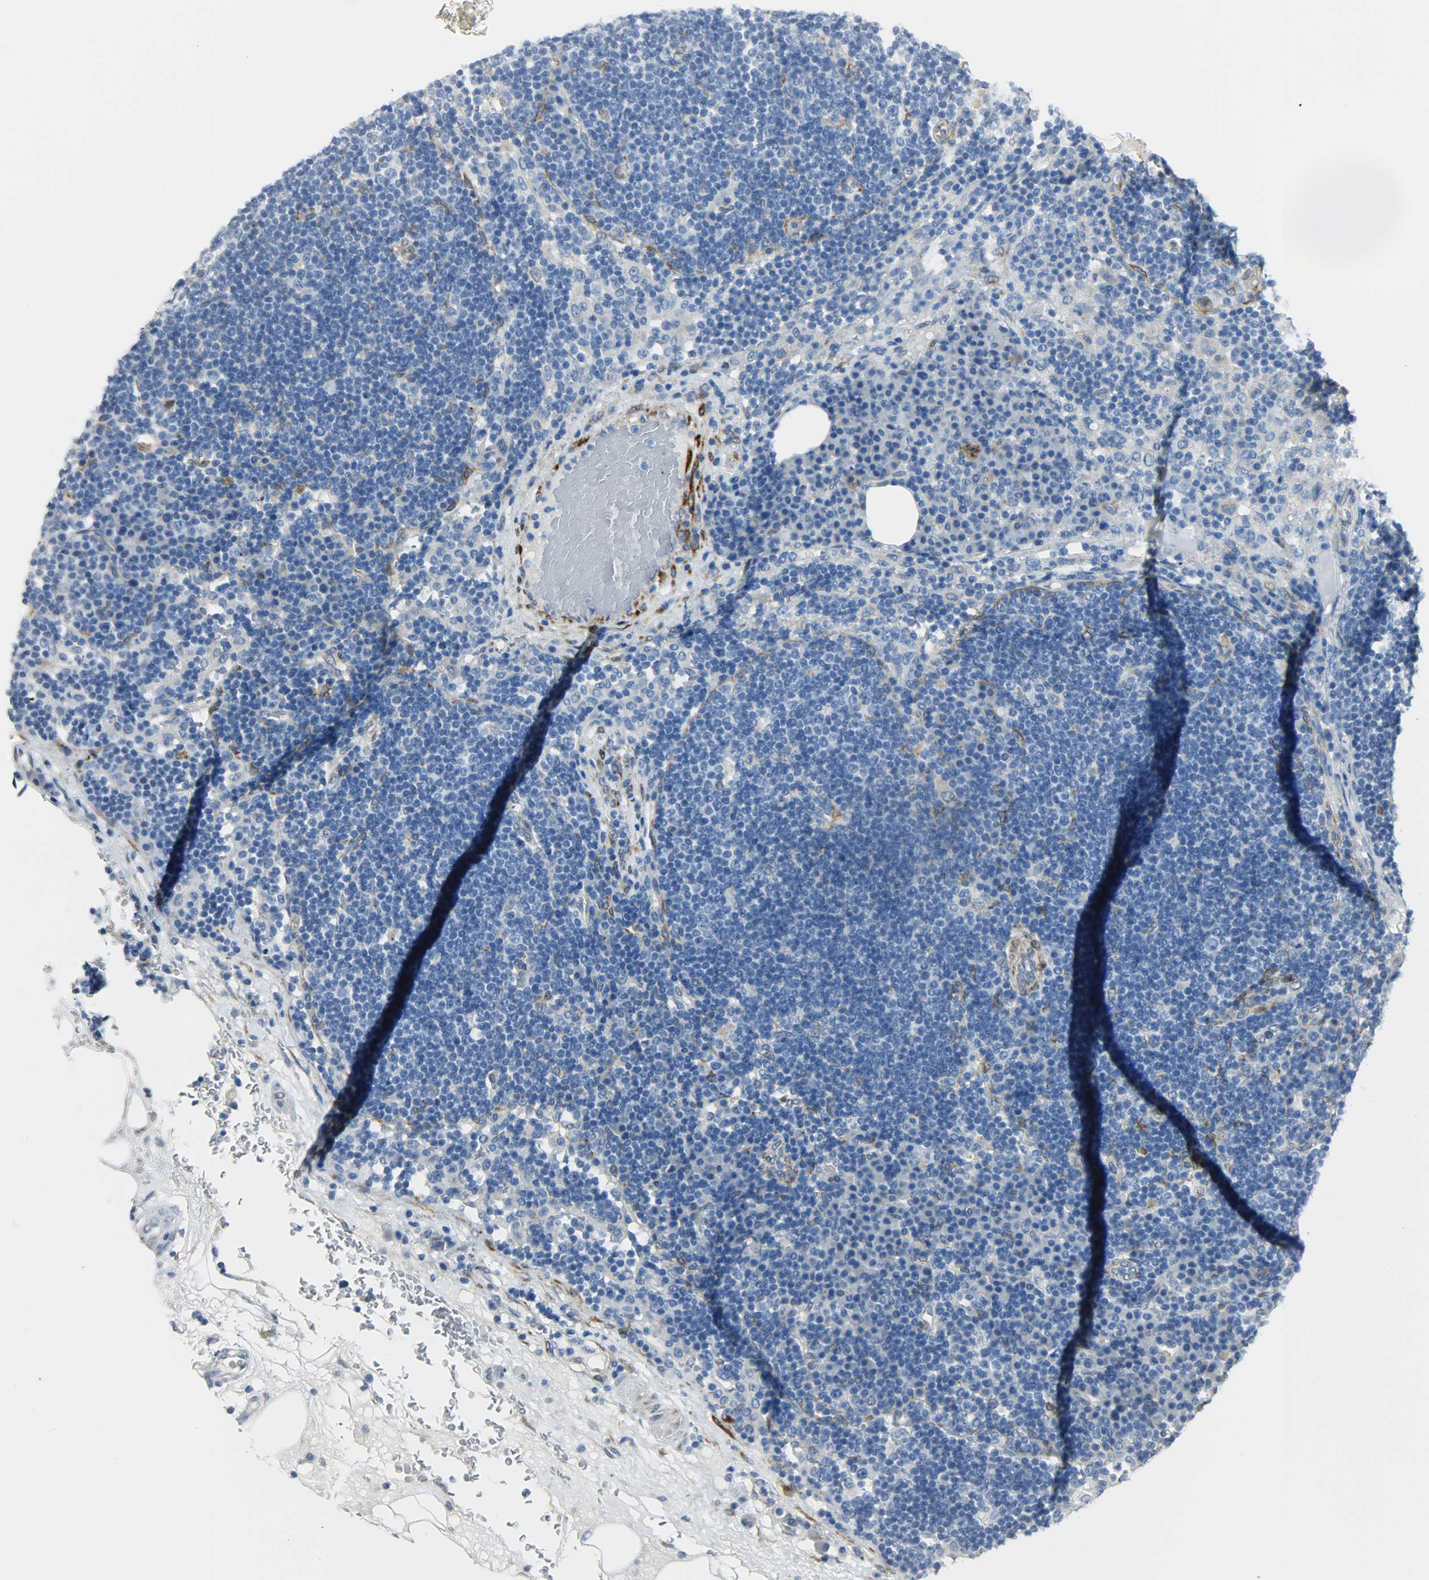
{"staining": {"intensity": "negative", "quantity": "none", "location": "none"}, "tissue": "lymph node", "cell_type": "Germinal center cells", "image_type": "normal", "snomed": [{"axis": "morphology", "description": "Normal tissue, NOS"}, {"axis": "morphology", "description": "Squamous cell carcinoma, metastatic, NOS"}, {"axis": "topography", "description": "Lymph node"}], "caption": "IHC photomicrograph of normal lymph node: lymph node stained with DAB (3,3'-diaminobenzidine) displays no significant protein expression in germinal center cells. Brightfield microscopy of IHC stained with DAB (3,3'-diaminobenzidine) (brown) and hematoxylin (blue), captured at high magnification.", "gene": "PKD2", "patient": {"sex": "female", "age": 53}}